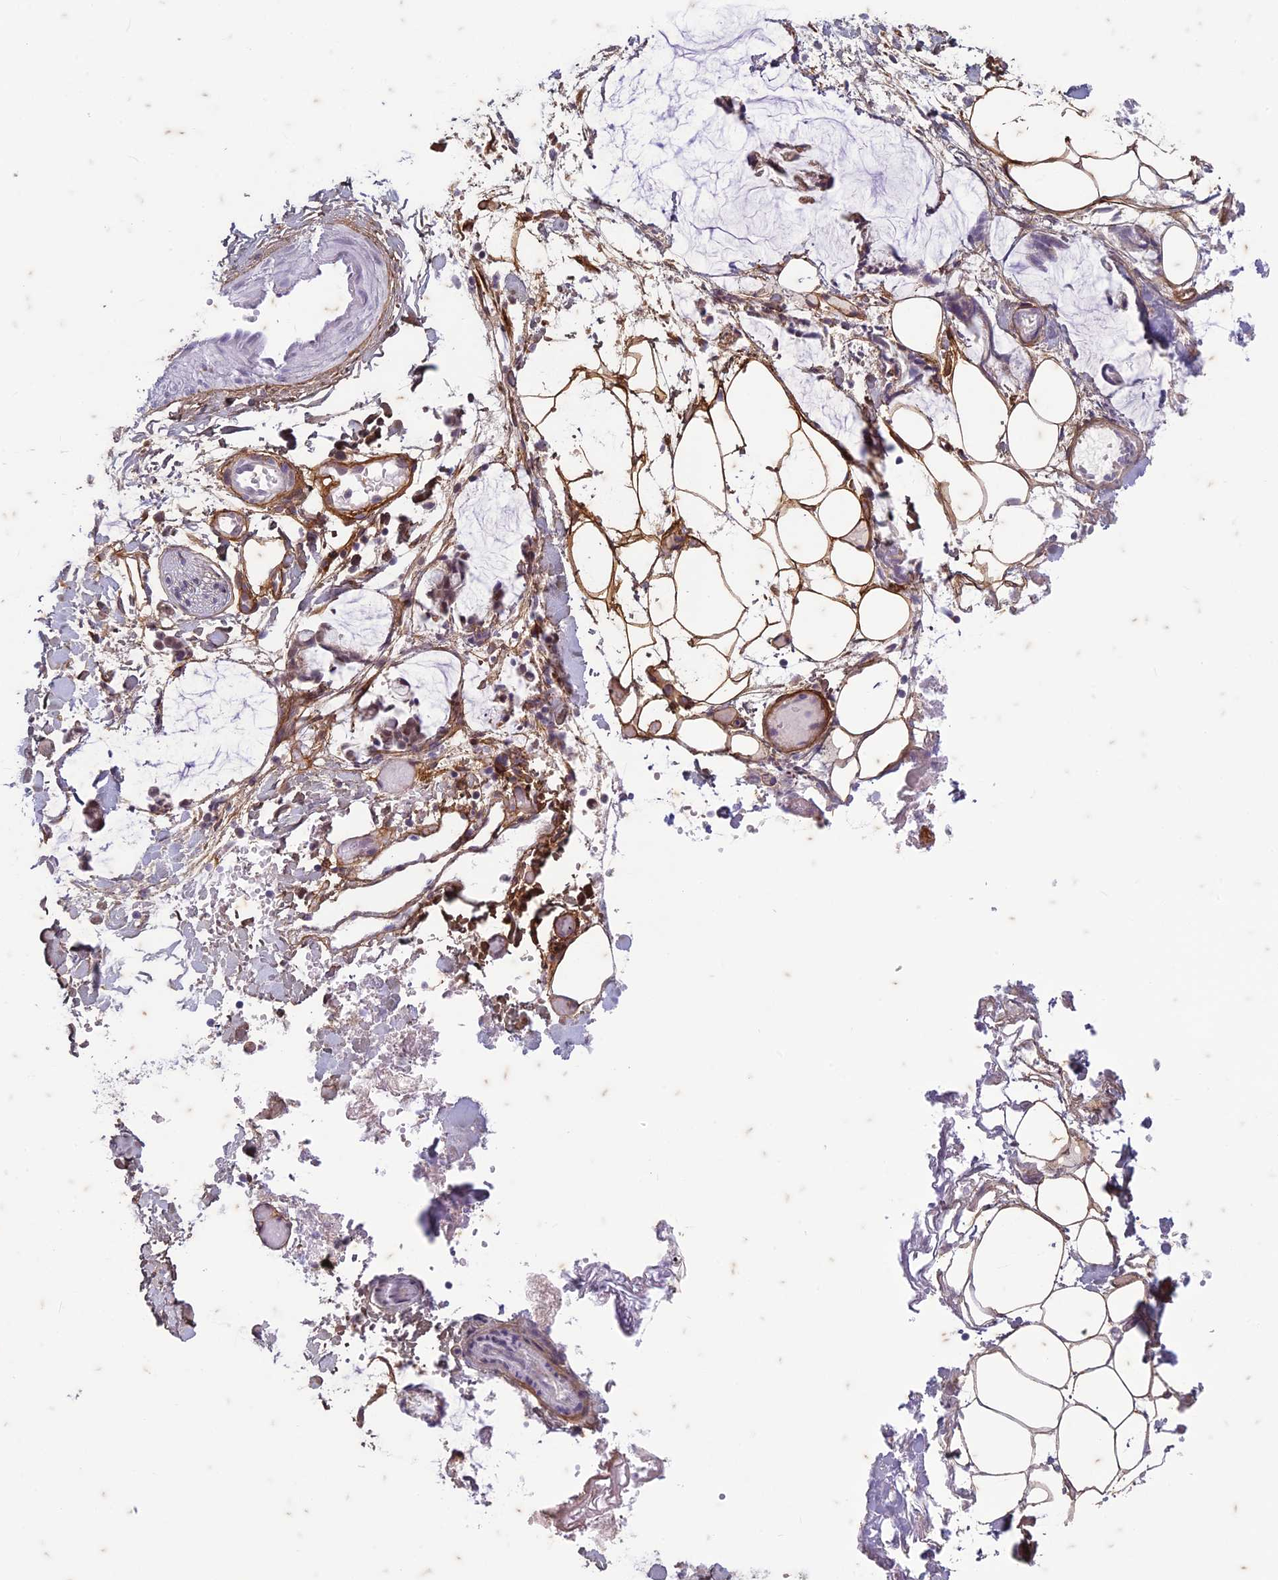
{"staining": {"intensity": "moderate", "quantity": ">75%", "location": "cytoplasmic/membranous"}, "tissue": "adipose tissue", "cell_type": "Adipocytes", "image_type": "normal", "snomed": [{"axis": "morphology", "description": "Normal tissue, NOS"}, {"axis": "morphology", "description": "Adenocarcinoma, NOS"}, {"axis": "topography", "description": "Smooth muscle"}, {"axis": "topography", "description": "Colon"}], "caption": "Immunohistochemistry (DAB (3,3'-diaminobenzidine)) staining of normal adipose tissue shows moderate cytoplasmic/membranous protein expression in approximately >75% of adipocytes.", "gene": "PABPN1L", "patient": {"sex": "male", "age": 14}}